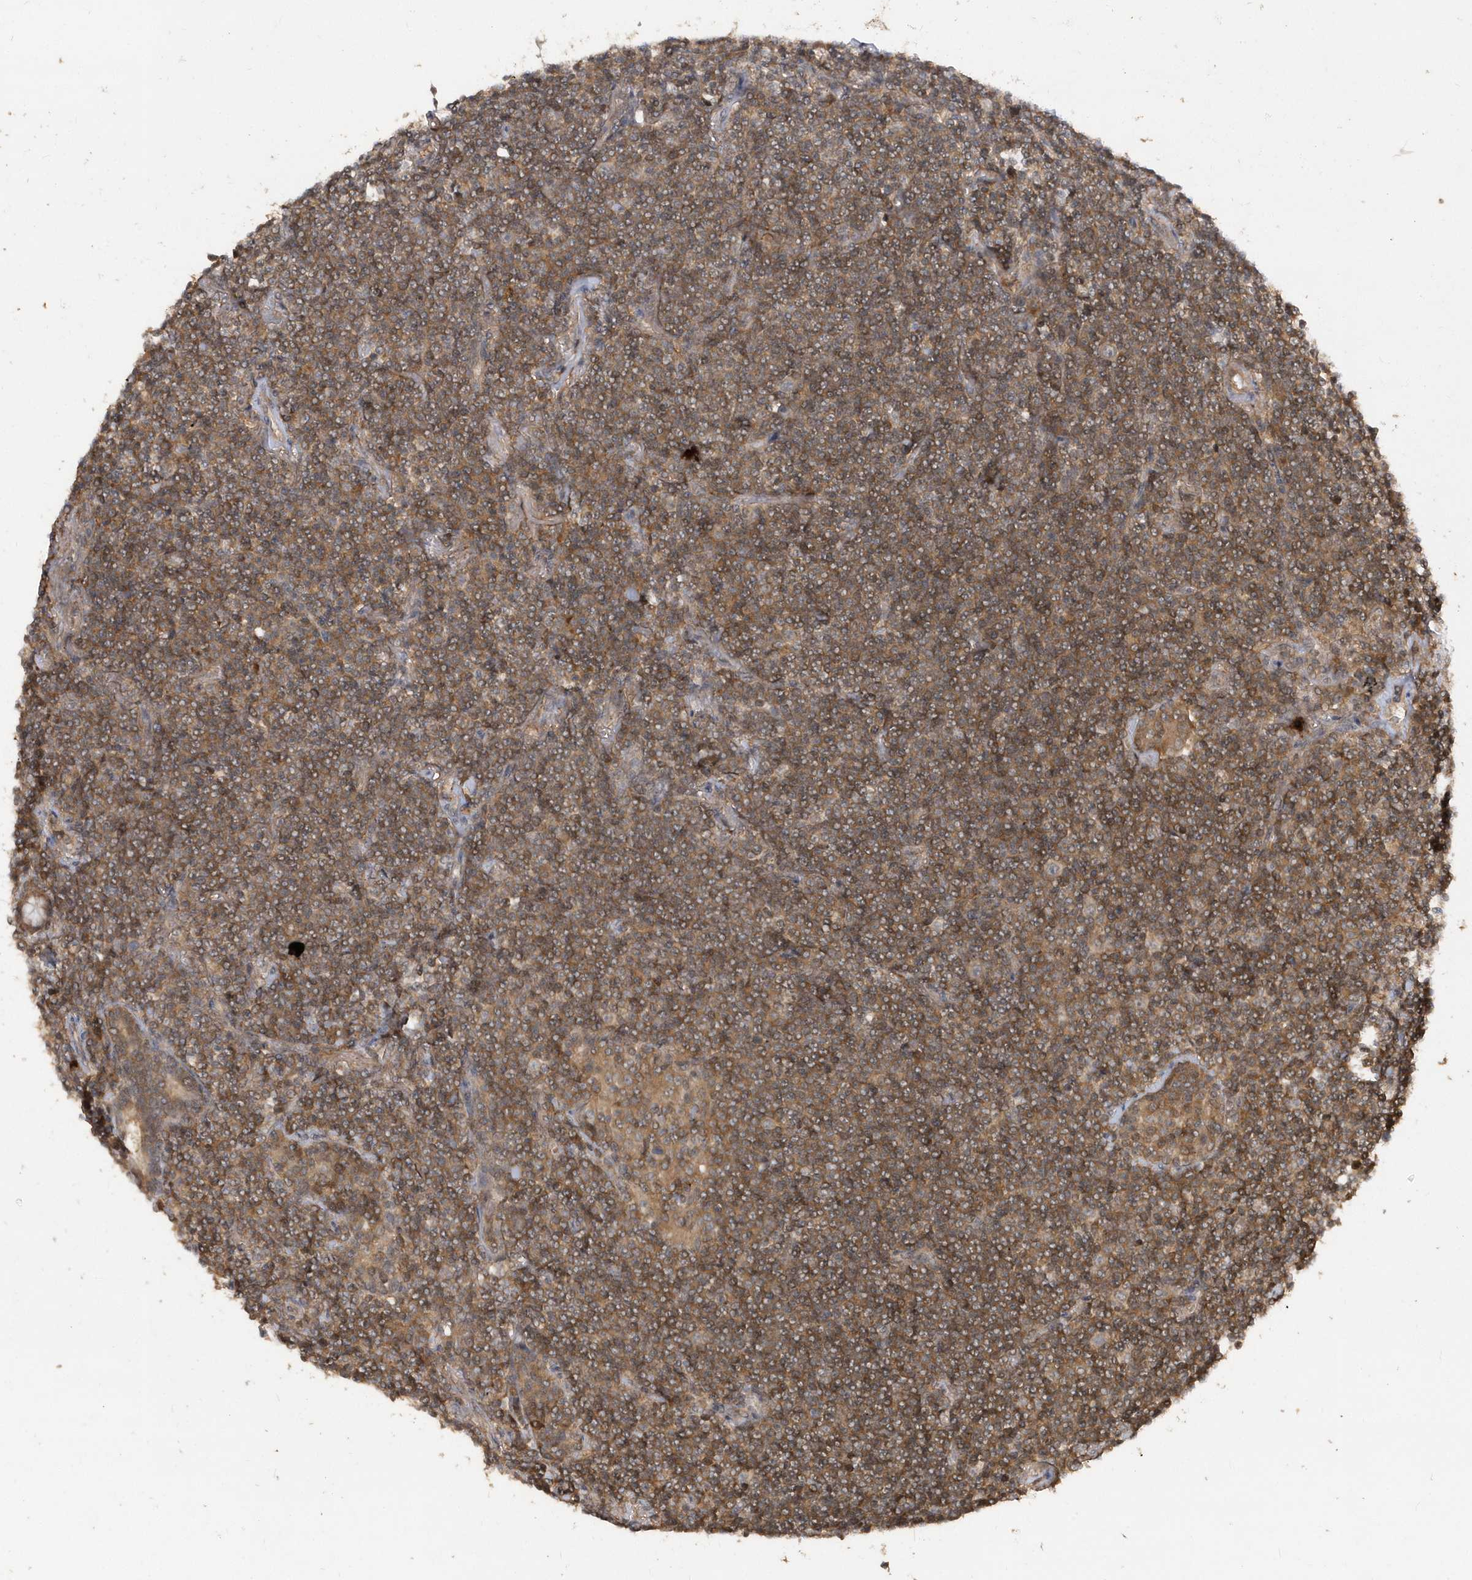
{"staining": {"intensity": "moderate", "quantity": ">75%", "location": "cytoplasmic/membranous"}, "tissue": "lymphoma", "cell_type": "Tumor cells", "image_type": "cancer", "snomed": [{"axis": "morphology", "description": "Malignant lymphoma, non-Hodgkin's type, Low grade"}, {"axis": "topography", "description": "Lung"}], "caption": "IHC (DAB) staining of lymphoma shows moderate cytoplasmic/membranous protein positivity in about >75% of tumor cells. Using DAB (3,3'-diaminobenzidine) (brown) and hematoxylin (blue) stains, captured at high magnification using brightfield microscopy.", "gene": "RPE", "patient": {"sex": "female", "age": 71}}